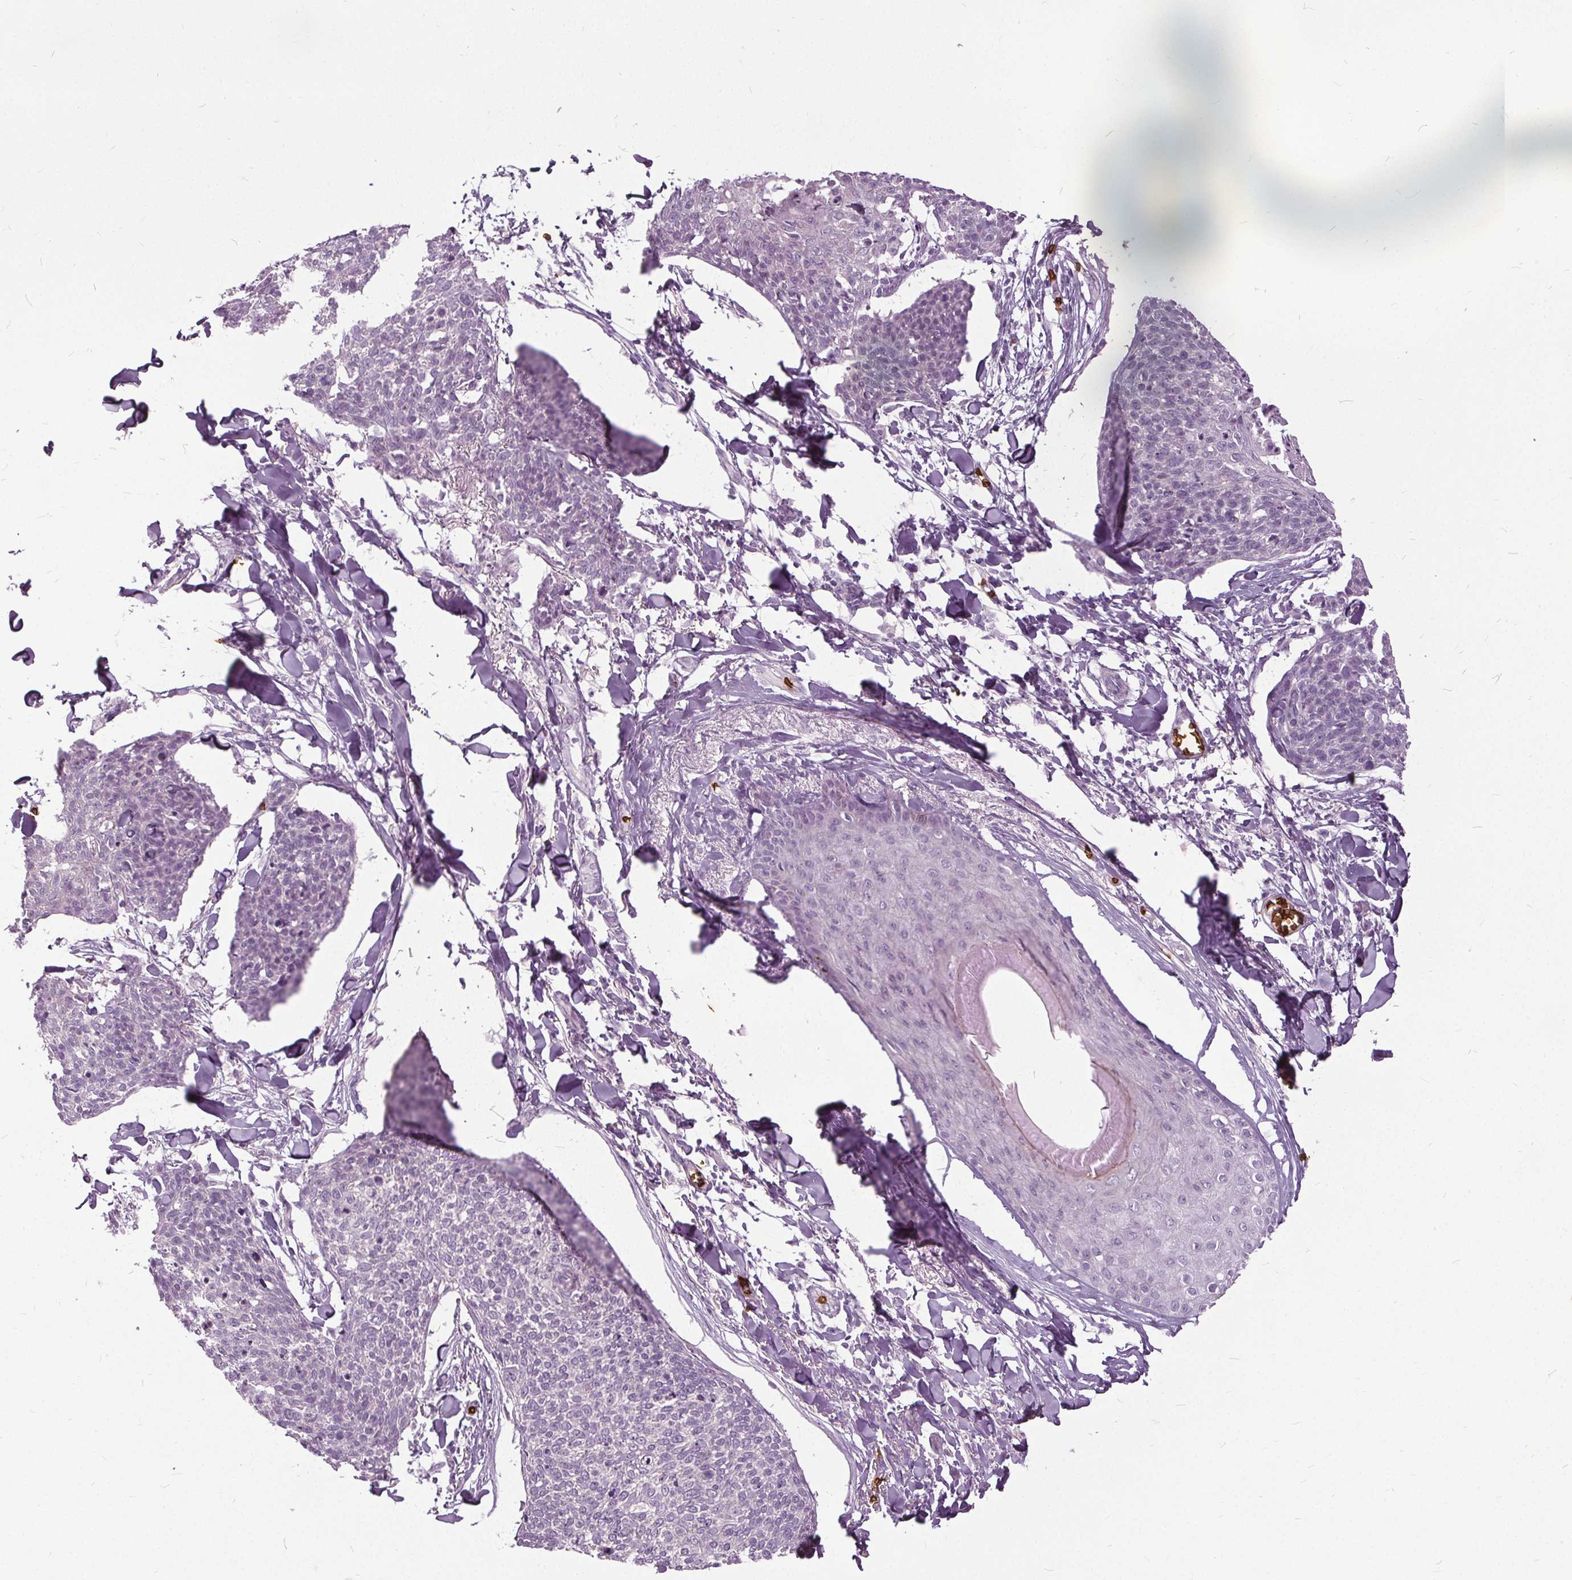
{"staining": {"intensity": "negative", "quantity": "none", "location": "none"}, "tissue": "skin cancer", "cell_type": "Tumor cells", "image_type": "cancer", "snomed": [{"axis": "morphology", "description": "Squamous cell carcinoma, NOS"}, {"axis": "topography", "description": "Skin"}, {"axis": "topography", "description": "Vulva"}], "caption": "Immunohistochemistry of skin cancer (squamous cell carcinoma) exhibits no staining in tumor cells.", "gene": "SLC4A1", "patient": {"sex": "female", "age": 75}}